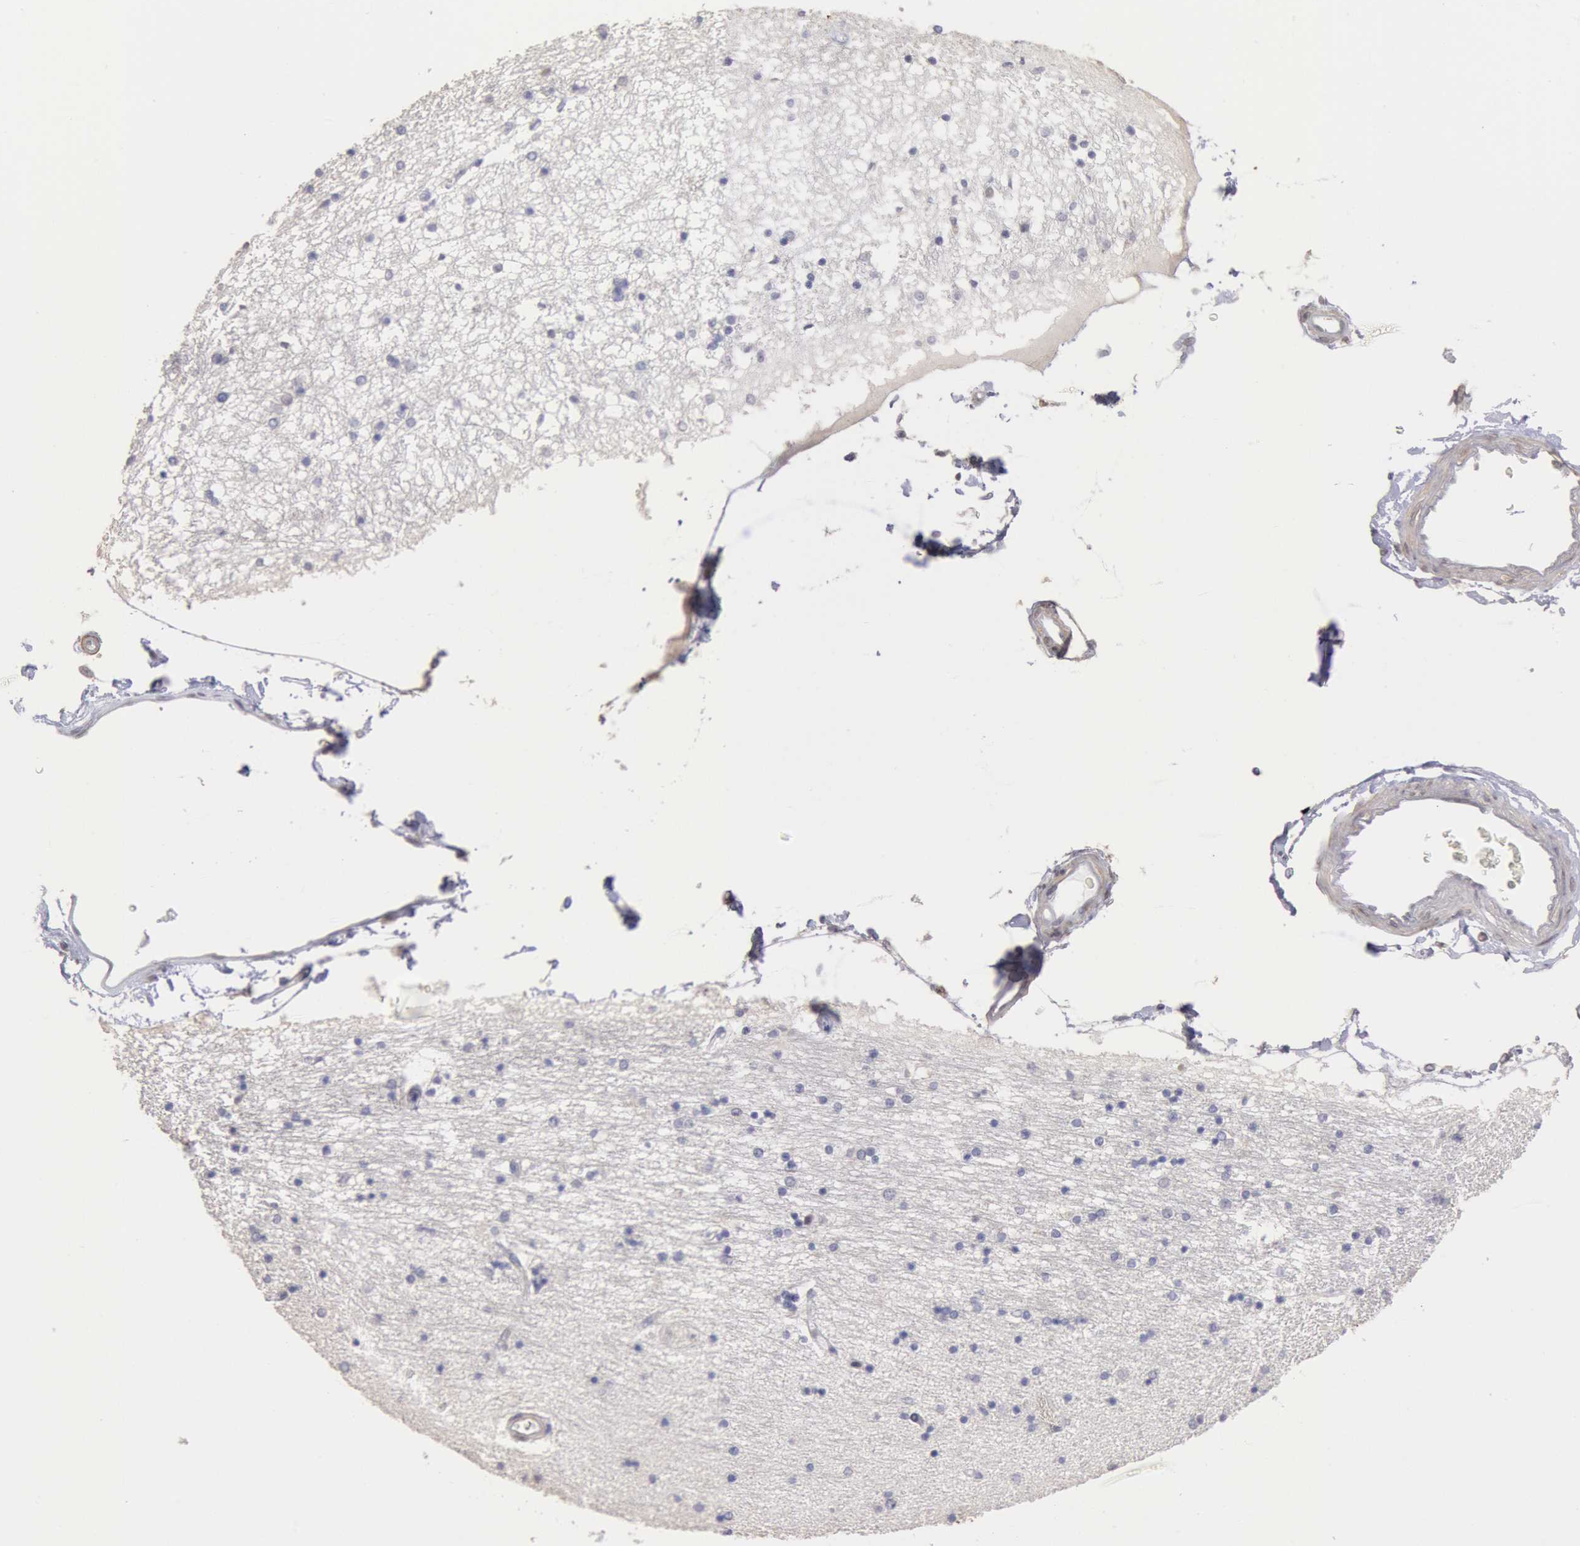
{"staining": {"intensity": "negative", "quantity": "none", "location": "none"}, "tissue": "hippocampus", "cell_type": "Glial cells", "image_type": "normal", "snomed": [{"axis": "morphology", "description": "Normal tissue, NOS"}, {"axis": "topography", "description": "Hippocampus"}], "caption": "Immunohistochemistry image of normal hippocampus: human hippocampus stained with DAB displays no significant protein expression in glial cells. (DAB (3,3'-diaminobenzidine) immunohistochemistry (IHC) visualized using brightfield microscopy, high magnification).", "gene": "MYH6", "patient": {"sex": "female", "age": 54}}